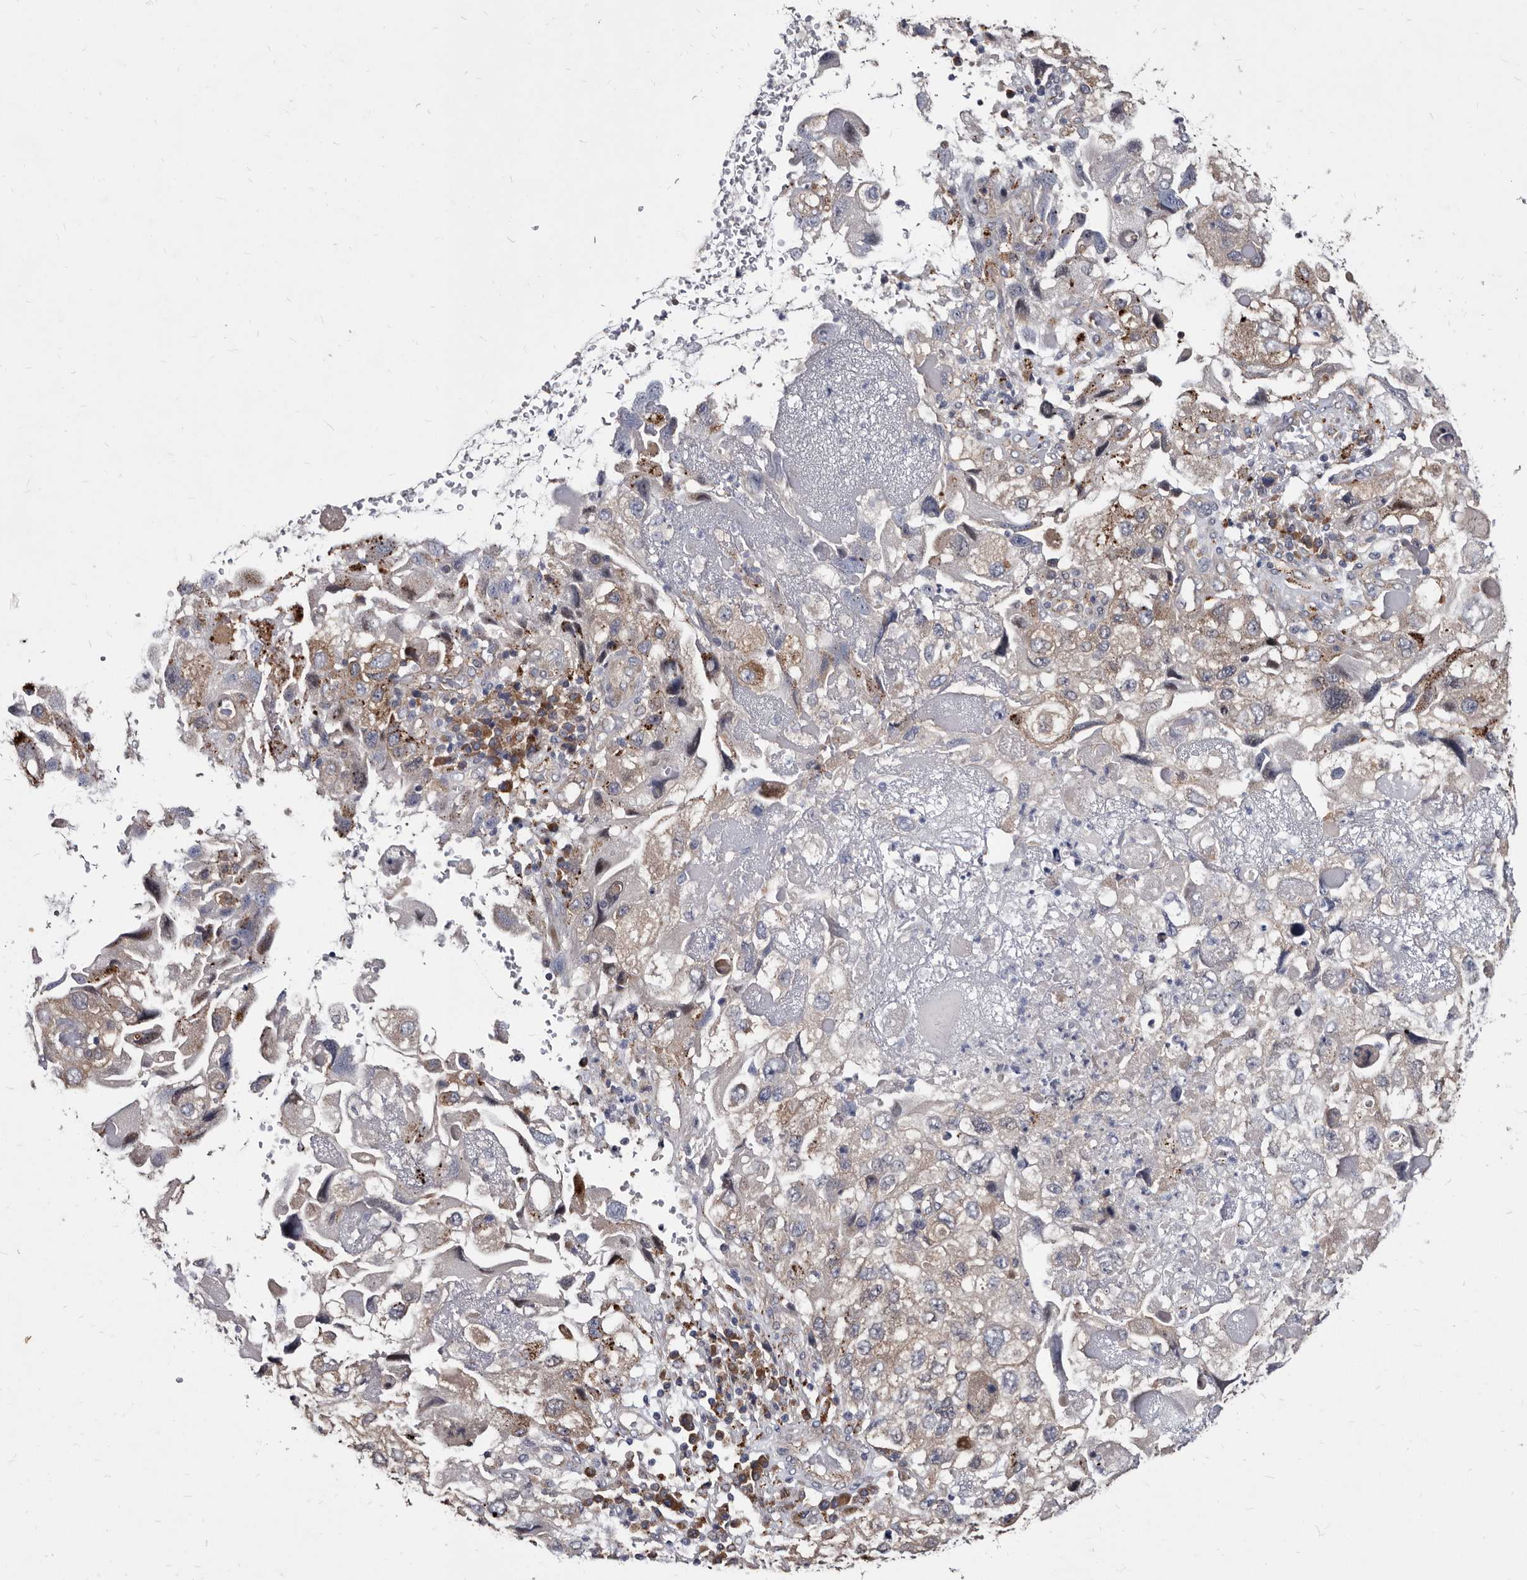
{"staining": {"intensity": "weak", "quantity": "<25%", "location": "cytoplasmic/membranous"}, "tissue": "endometrial cancer", "cell_type": "Tumor cells", "image_type": "cancer", "snomed": [{"axis": "morphology", "description": "Adenocarcinoma, NOS"}, {"axis": "topography", "description": "Endometrium"}], "caption": "Tumor cells are negative for protein expression in human adenocarcinoma (endometrial).", "gene": "ABCF2", "patient": {"sex": "female", "age": 49}}